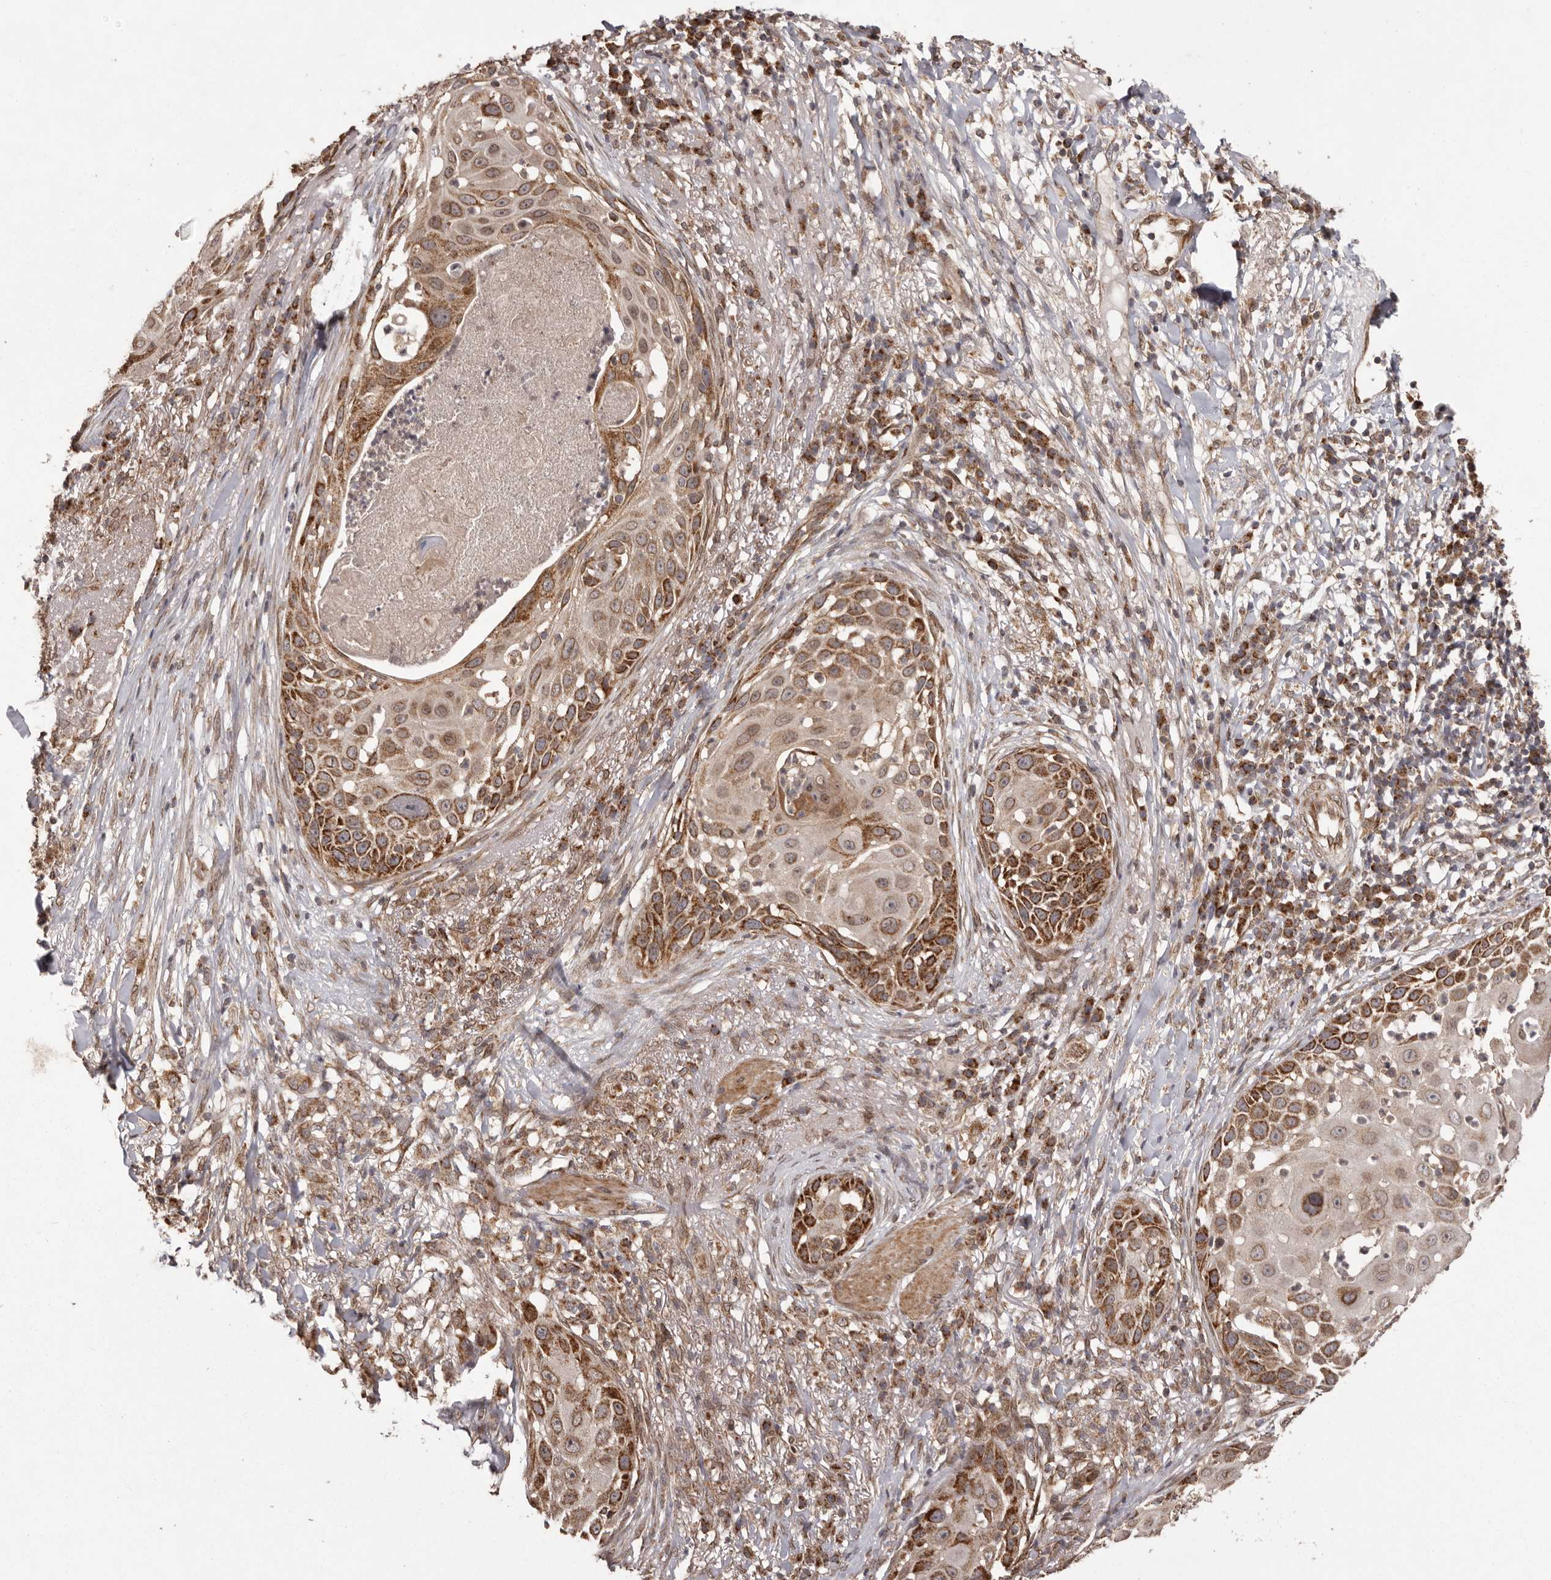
{"staining": {"intensity": "strong", "quantity": "25%-75%", "location": "cytoplasmic/membranous"}, "tissue": "skin cancer", "cell_type": "Tumor cells", "image_type": "cancer", "snomed": [{"axis": "morphology", "description": "Squamous cell carcinoma, NOS"}, {"axis": "topography", "description": "Skin"}], "caption": "There is high levels of strong cytoplasmic/membranous positivity in tumor cells of skin cancer, as demonstrated by immunohistochemical staining (brown color).", "gene": "CHRM2", "patient": {"sex": "female", "age": 44}}